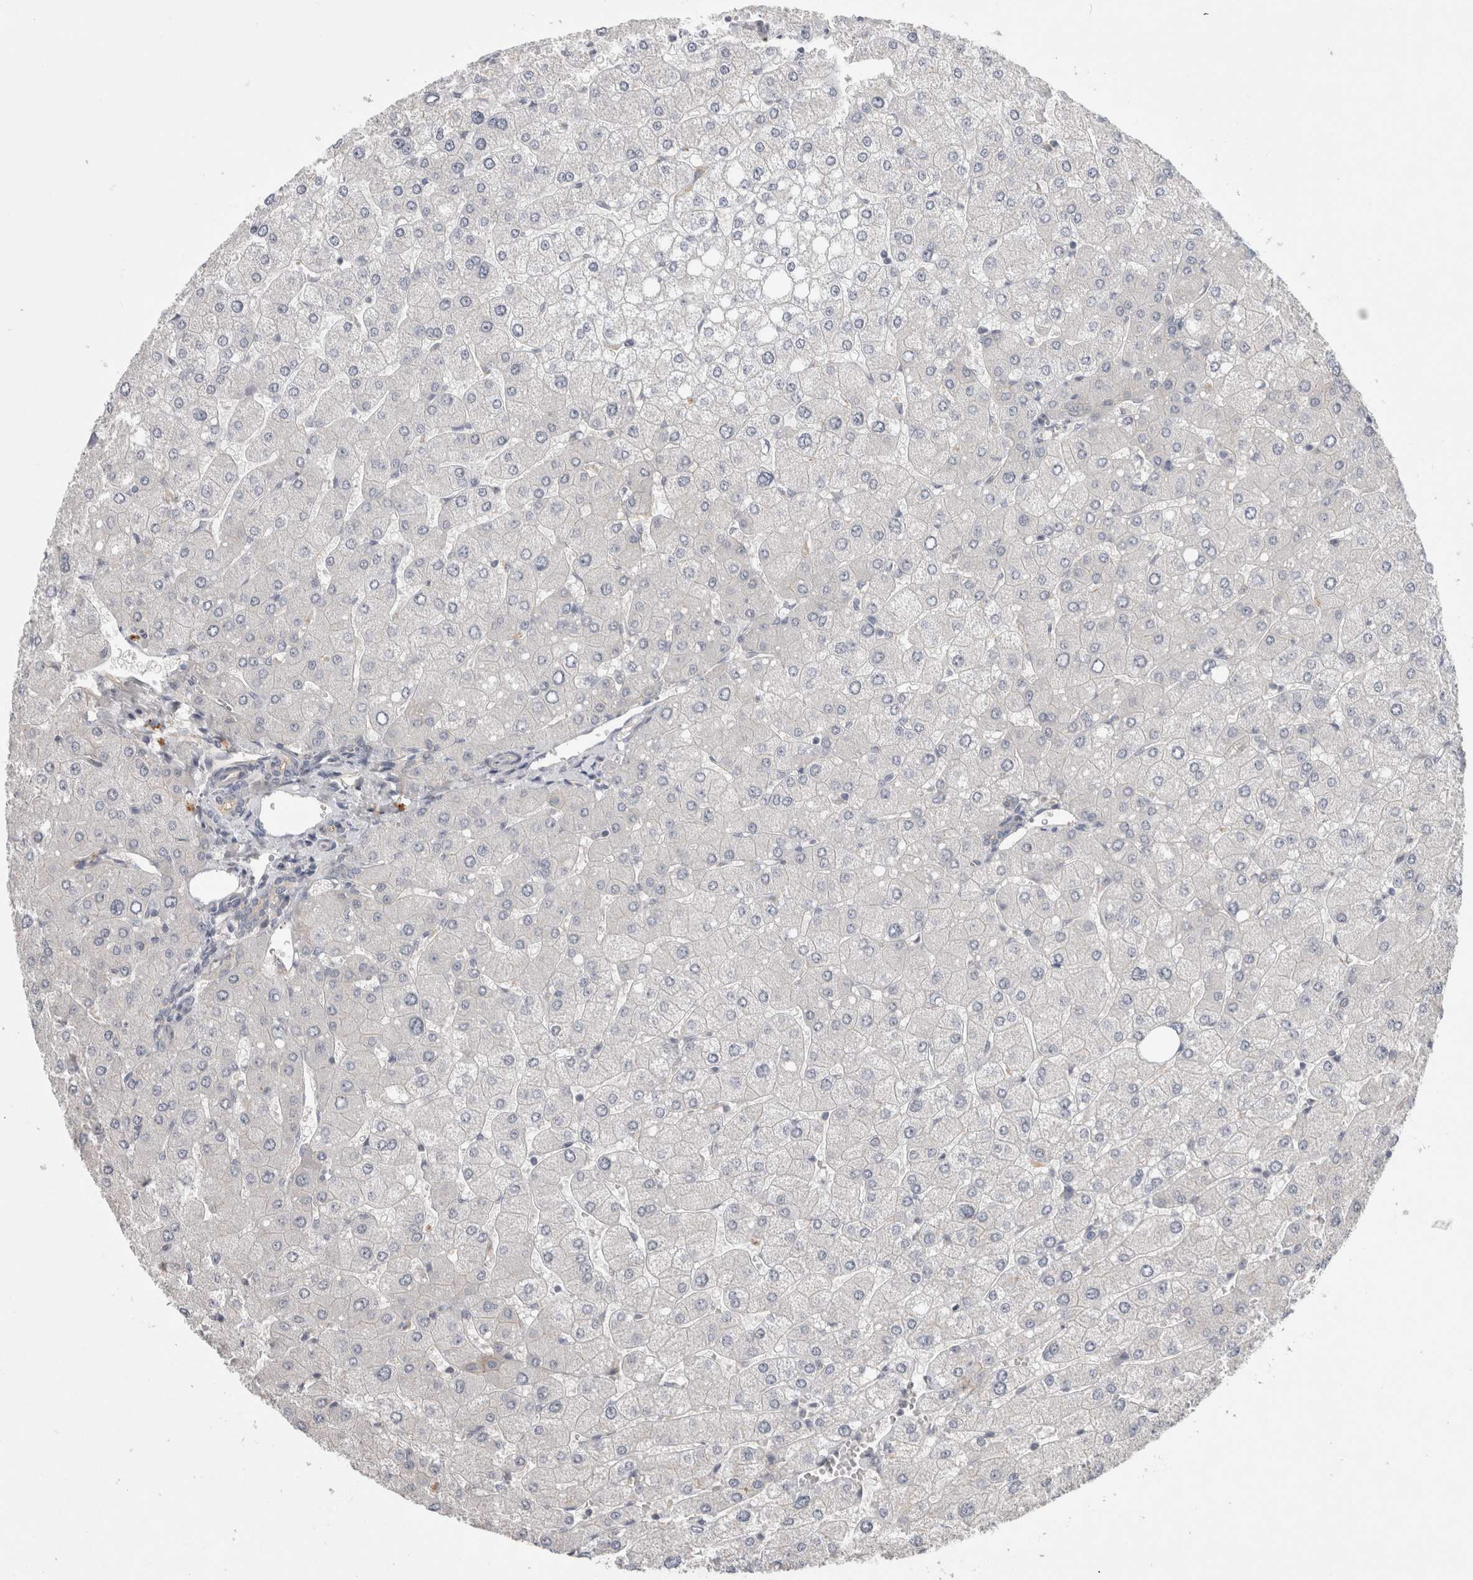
{"staining": {"intensity": "negative", "quantity": "none", "location": "none"}, "tissue": "liver", "cell_type": "Cholangiocytes", "image_type": "normal", "snomed": [{"axis": "morphology", "description": "Normal tissue, NOS"}, {"axis": "topography", "description": "Liver"}], "caption": "This histopathology image is of unremarkable liver stained with immunohistochemistry to label a protein in brown with the nuclei are counter-stained blue. There is no staining in cholangiocytes. (Brightfield microscopy of DAB (3,3'-diaminobenzidine) IHC at high magnification).", "gene": "CERS3", "patient": {"sex": "male", "age": 55}}